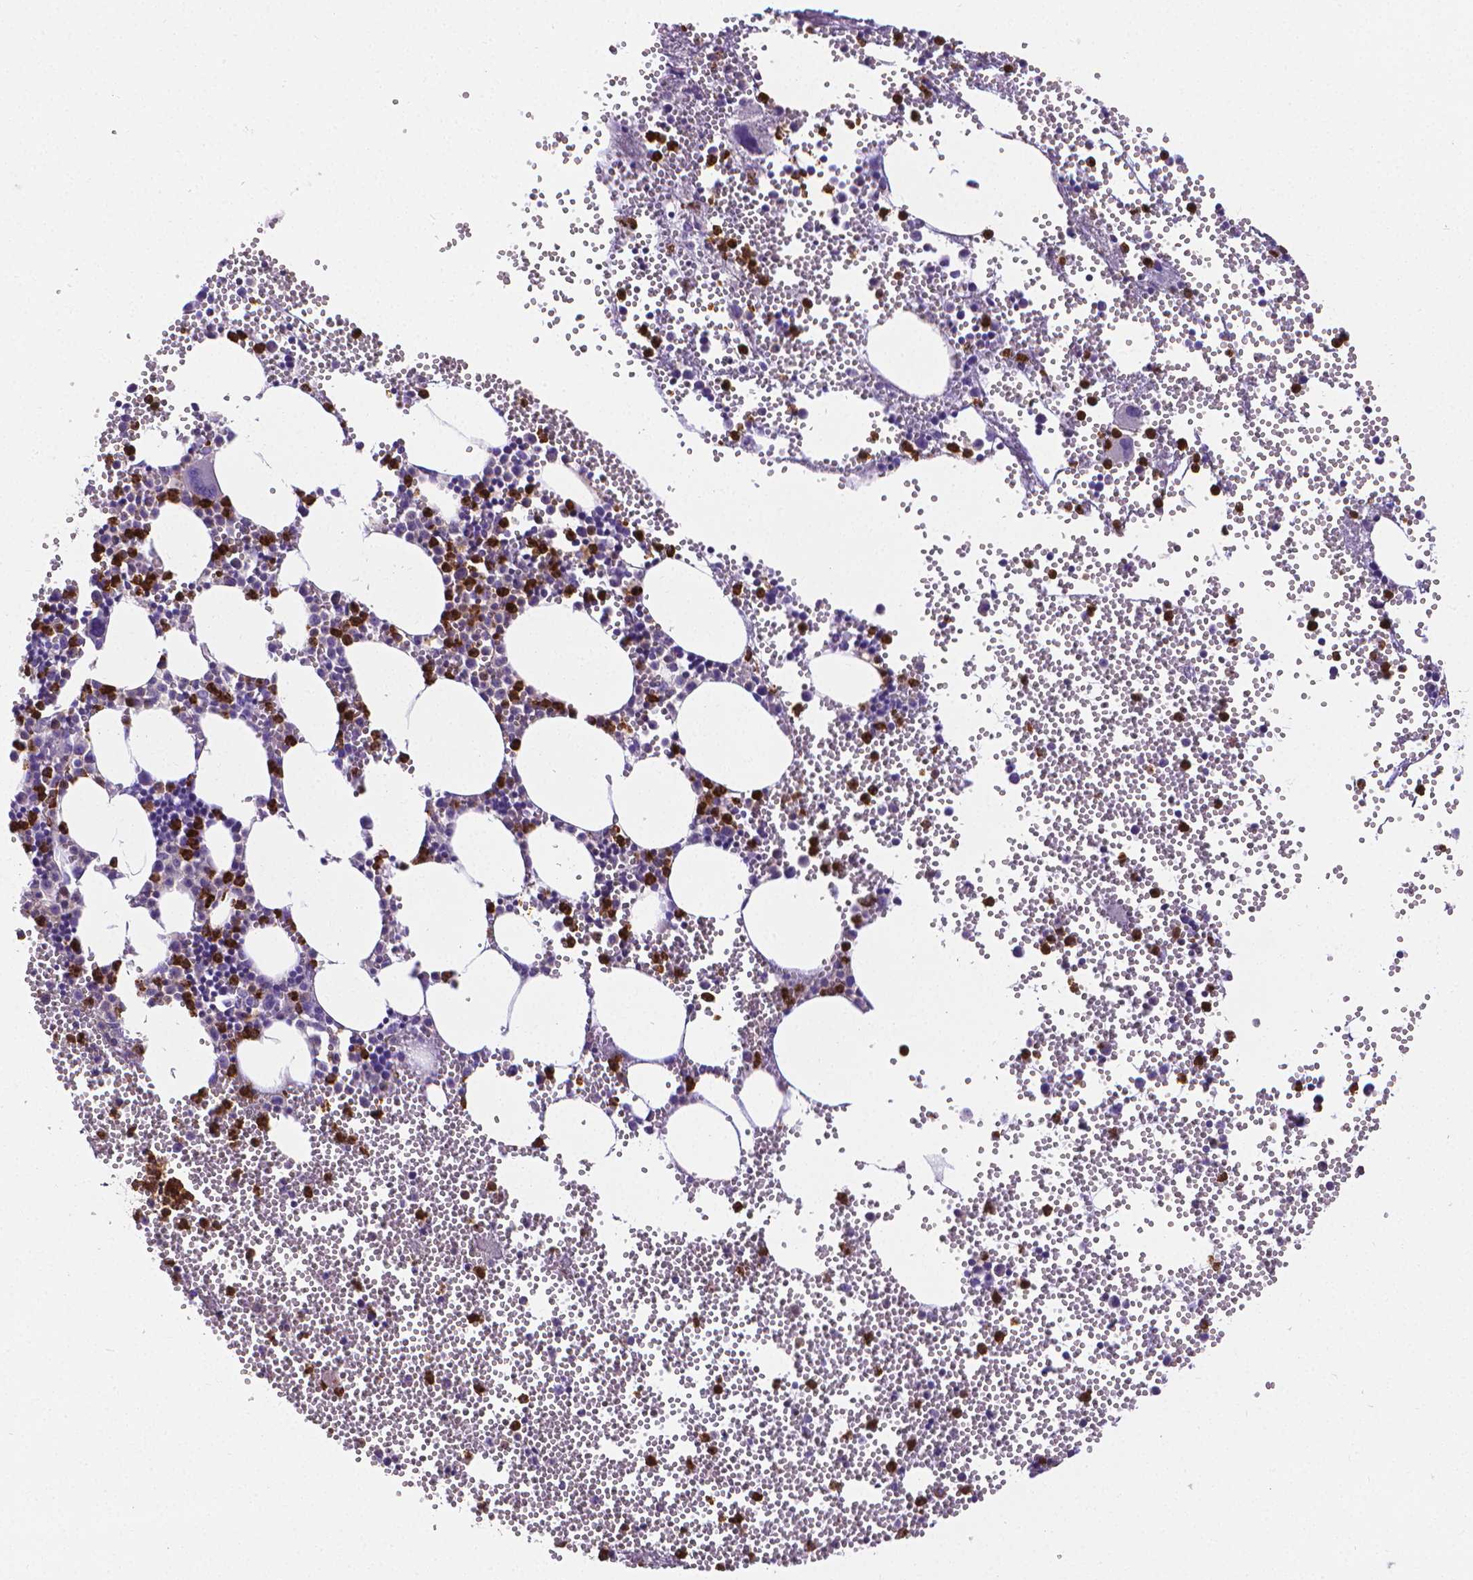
{"staining": {"intensity": "strong", "quantity": "<25%", "location": "cytoplasmic/membranous"}, "tissue": "bone marrow", "cell_type": "Hematopoietic cells", "image_type": "normal", "snomed": [{"axis": "morphology", "description": "Normal tissue, NOS"}, {"axis": "topography", "description": "Bone marrow"}], "caption": "Bone marrow was stained to show a protein in brown. There is medium levels of strong cytoplasmic/membranous staining in approximately <25% of hematopoietic cells. (Brightfield microscopy of DAB IHC at high magnification).", "gene": "MMP9", "patient": {"sex": "male", "age": 89}}